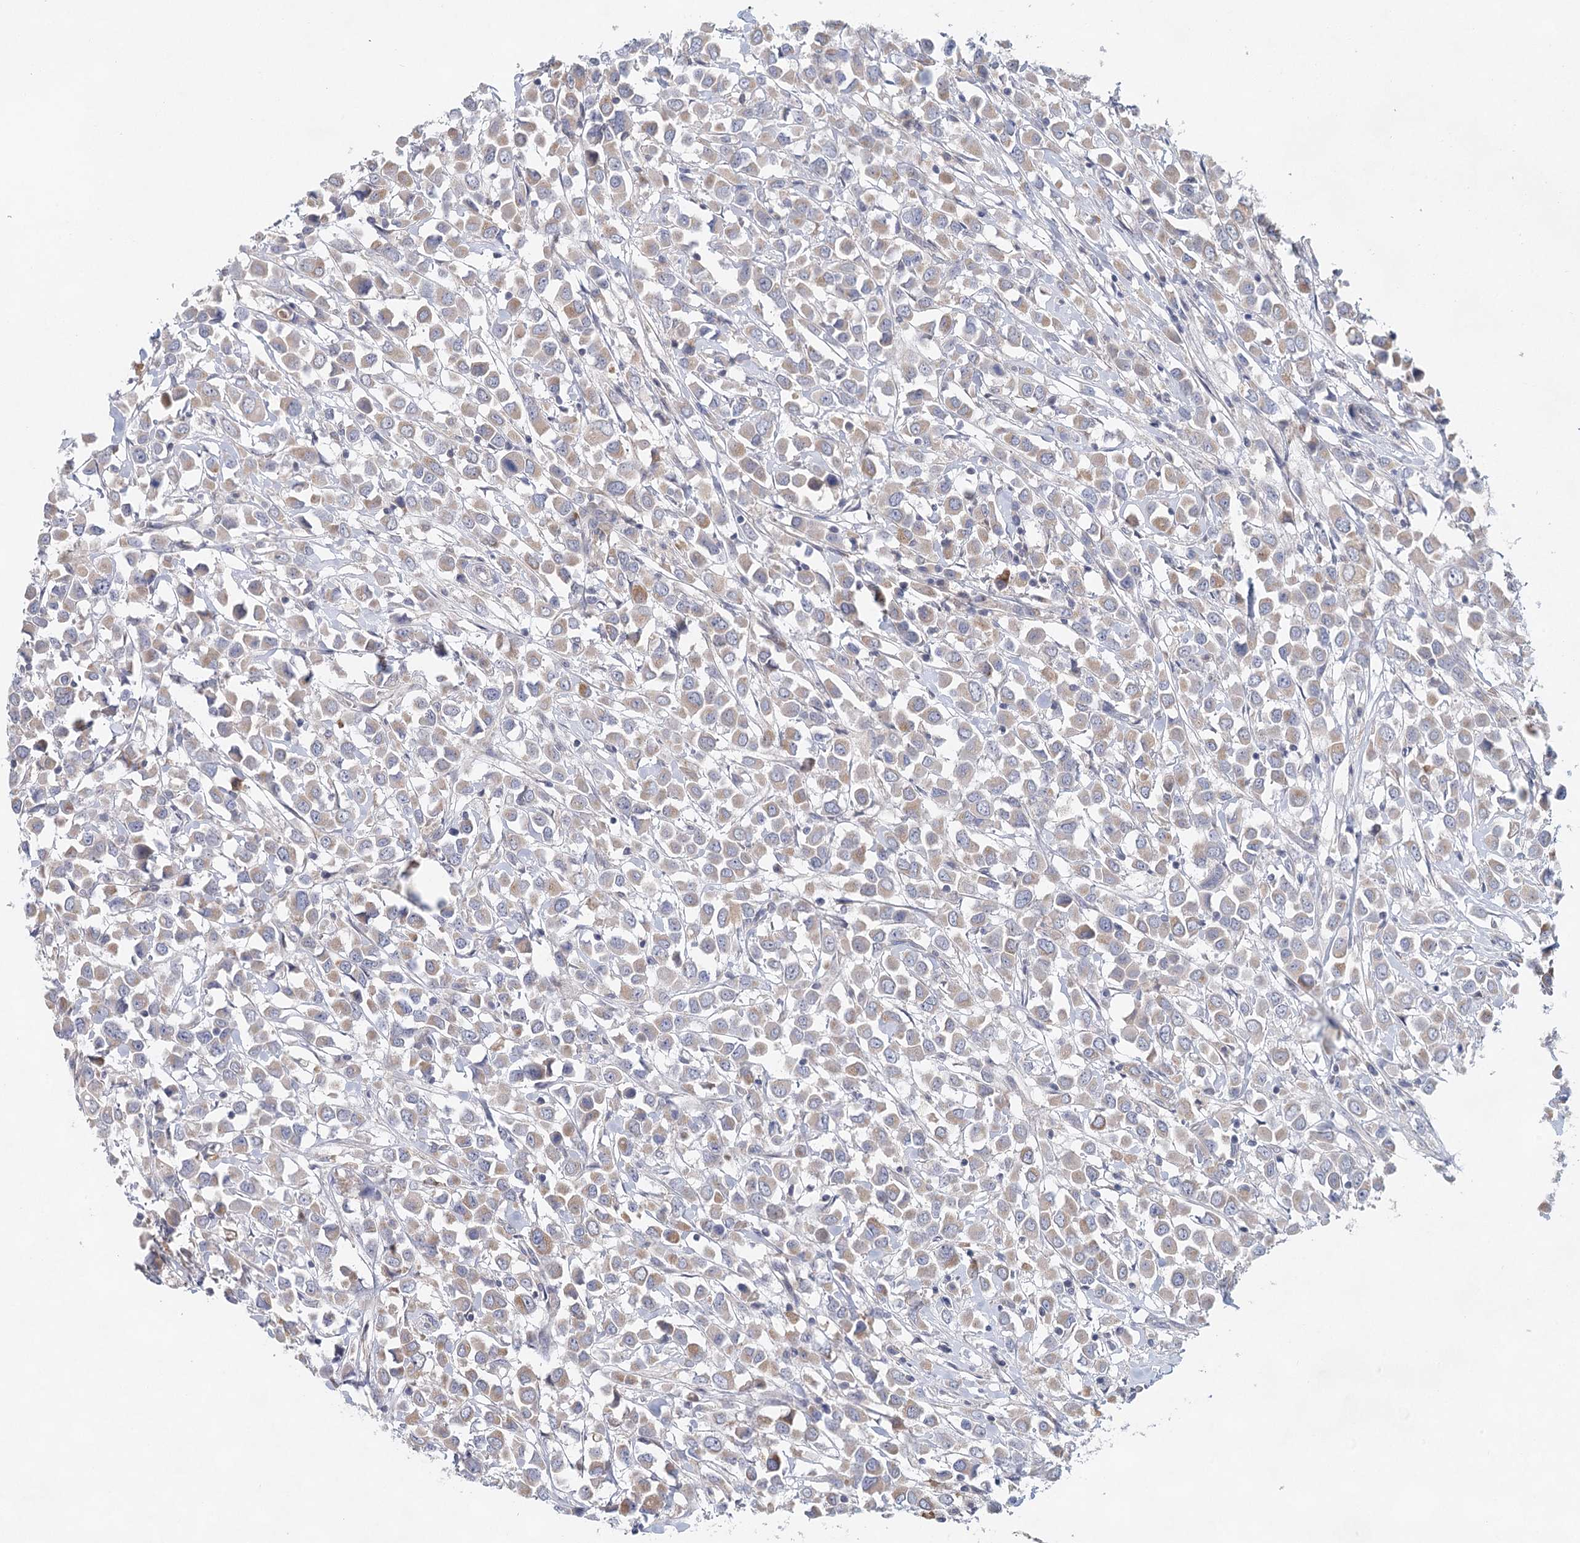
{"staining": {"intensity": "weak", "quantity": ">75%", "location": "cytoplasmic/membranous"}, "tissue": "breast cancer", "cell_type": "Tumor cells", "image_type": "cancer", "snomed": [{"axis": "morphology", "description": "Duct carcinoma"}, {"axis": "topography", "description": "Breast"}], "caption": "Brown immunohistochemical staining in breast infiltrating ductal carcinoma exhibits weak cytoplasmic/membranous staining in approximately >75% of tumor cells. Using DAB (brown) and hematoxylin (blue) stains, captured at high magnification using brightfield microscopy.", "gene": "BLTP1", "patient": {"sex": "female", "age": 61}}